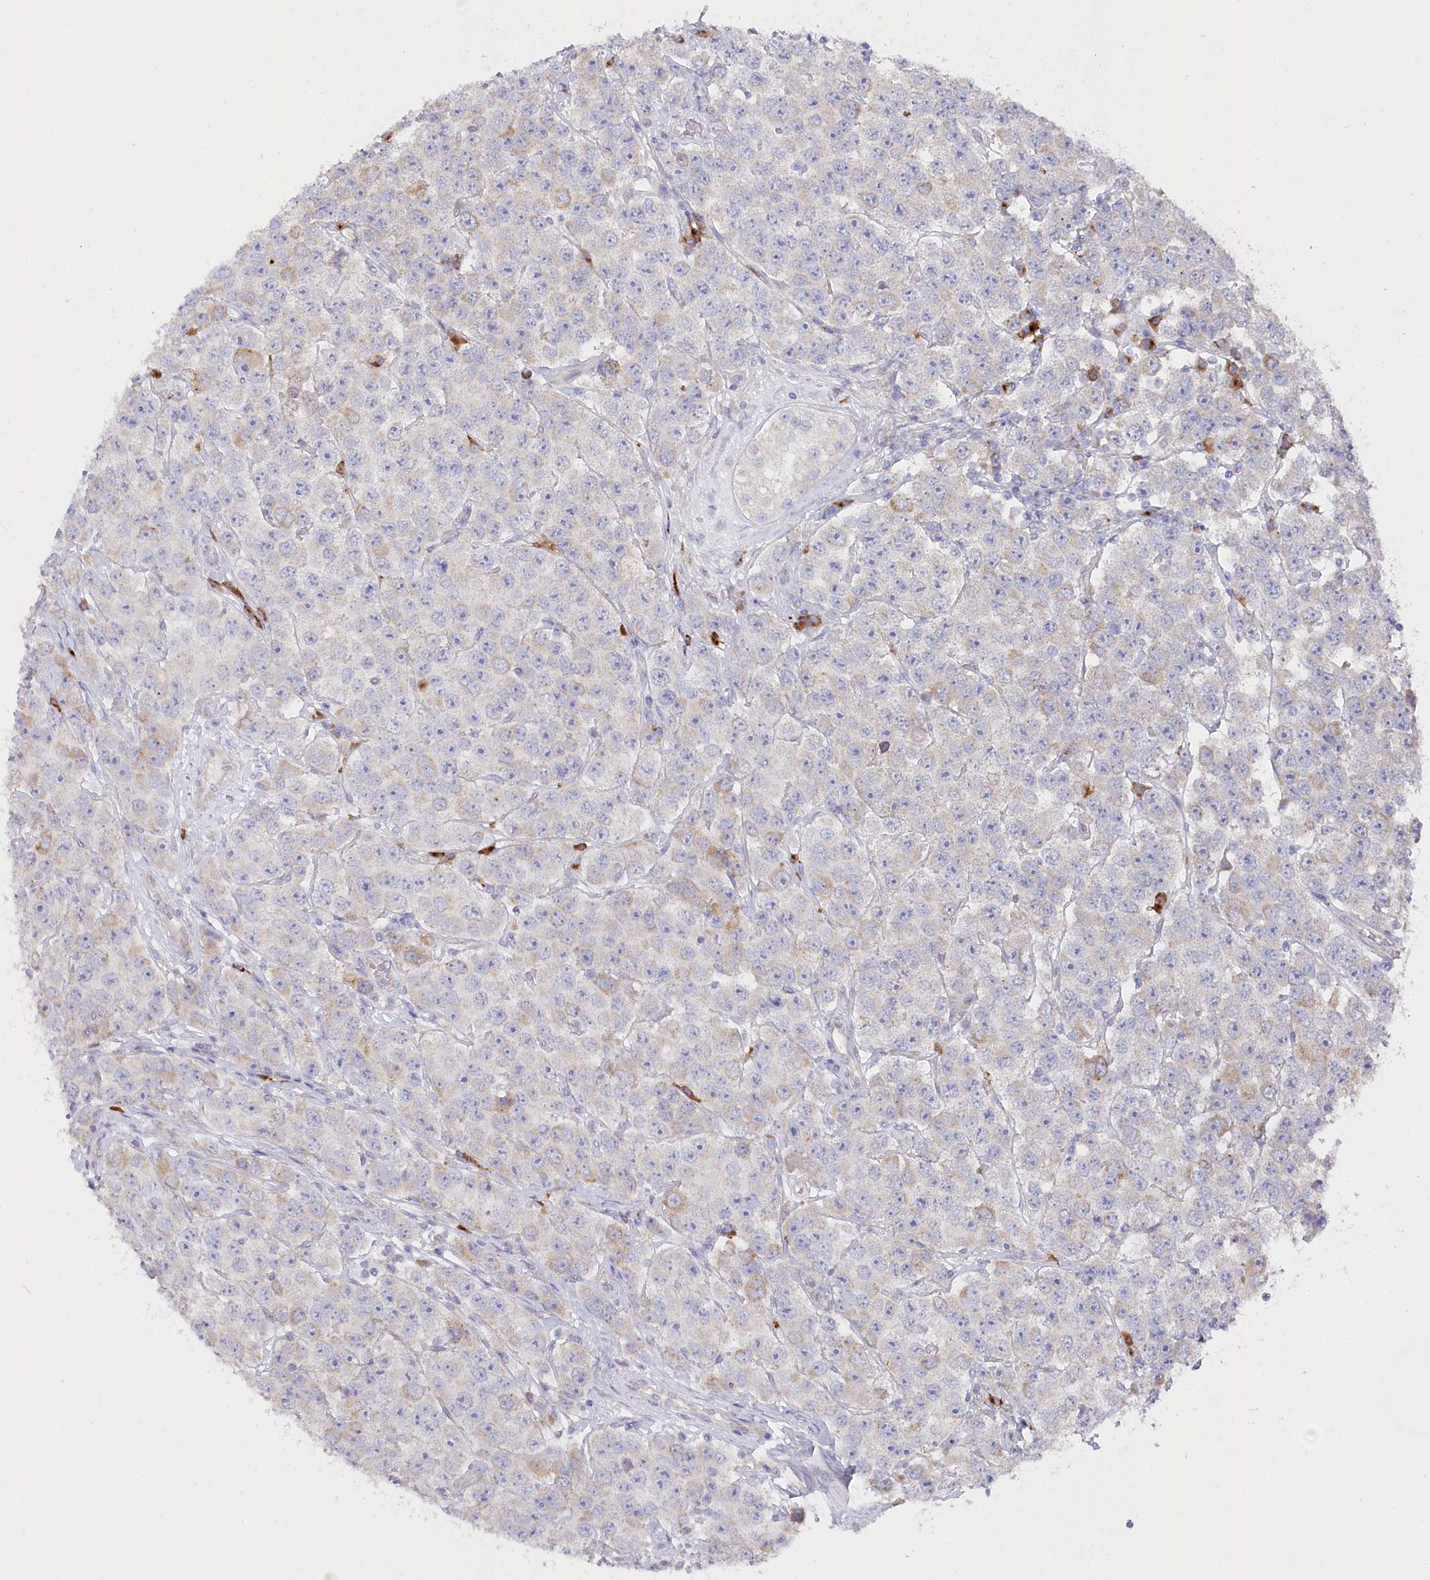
{"staining": {"intensity": "negative", "quantity": "none", "location": "none"}, "tissue": "testis cancer", "cell_type": "Tumor cells", "image_type": "cancer", "snomed": [{"axis": "morphology", "description": "Seminoma, NOS"}, {"axis": "topography", "description": "Testis"}], "caption": "DAB immunohistochemical staining of human testis seminoma demonstrates no significant positivity in tumor cells.", "gene": "POGLUT1", "patient": {"sex": "male", "age": 28}}